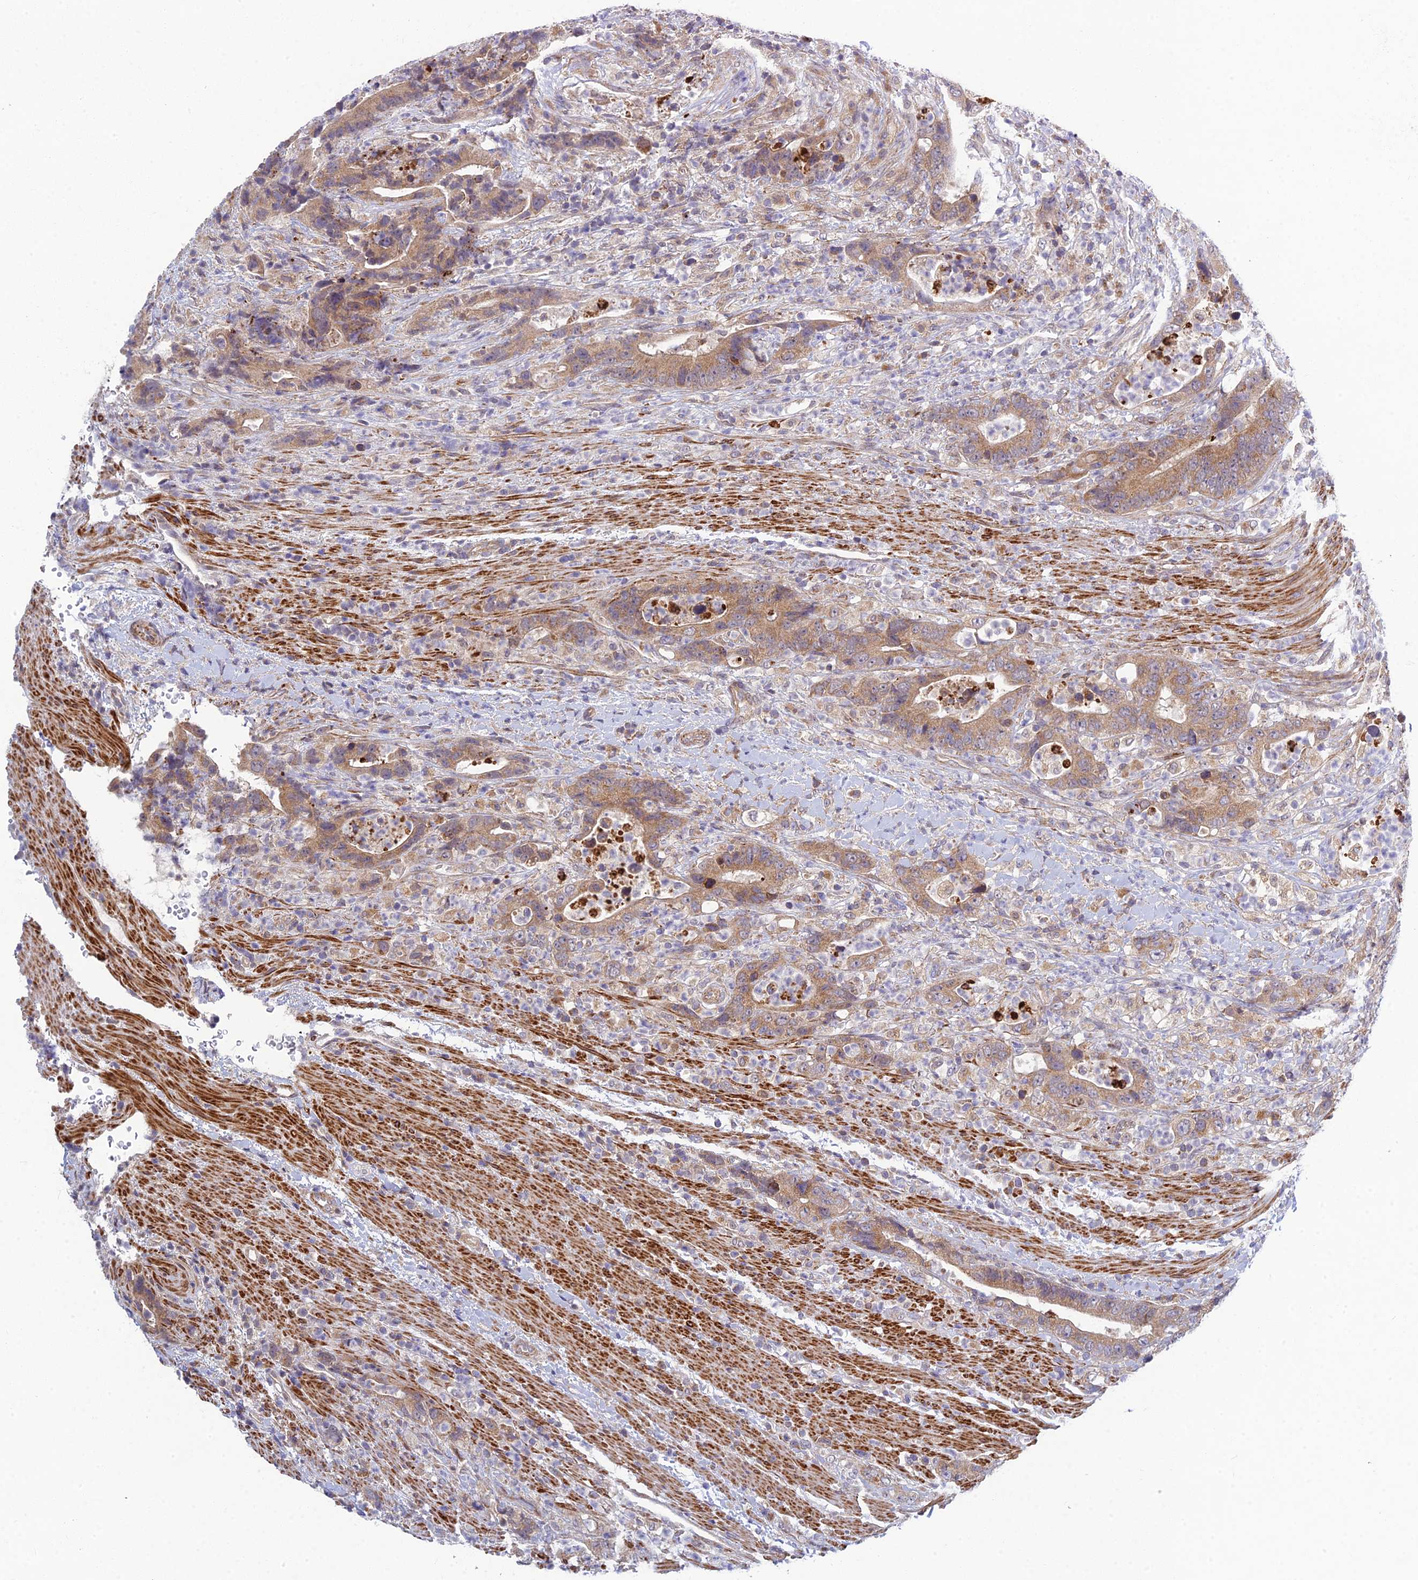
{"staining": {"intensity": "moderate", "quantity": ">75%", "location": "cytoplasmic/membranous"}, "tissue": "colorectal cancer", "cell_type": "Tumor cells", "image_type": "cancer", "snomed": [{"axis": "morphology", "description": "Adenocarcinoma, NOS"}, {"axis": "topography", "description": "Colon"}], "caption": "Tumor cells reveal medium levels of moderate cytoplasmic/membranous positivity in about >75% of cells in colorectal cancer.", "gene": "INCA1", "patient": {"sex": "female", "age": 75}}